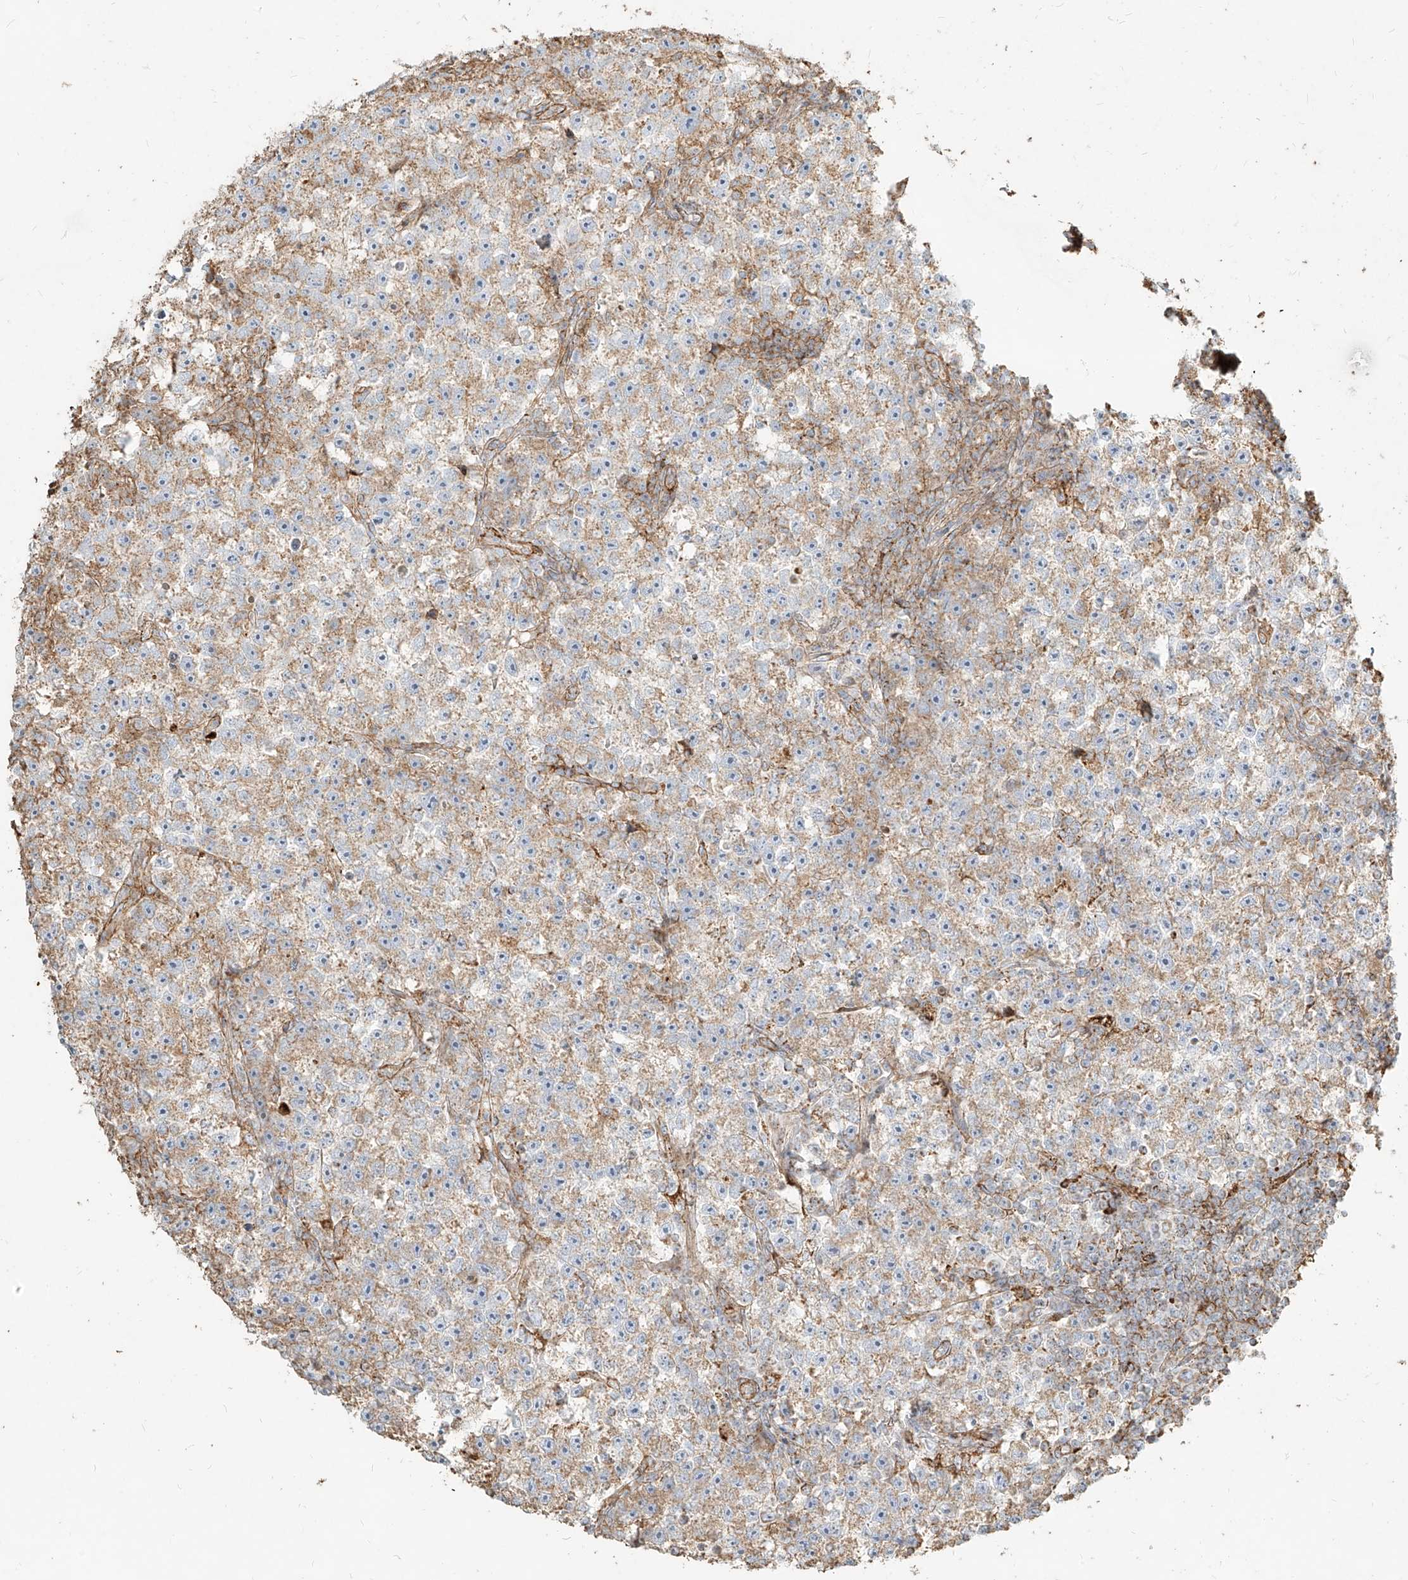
{"staining": {"intensity": "weak", "quantity": "25%-75%", "location": "cytoplasmic/membranous"}, "tissue": "testis cancer", "cell_type": "Tumor cells", "image_type": "cancer", "snomed": [{"axis": "morphology", "description": "Seminoma, NOS"}, {"axis": "topography", "description": "Testis"}], "caption": "Seminoma (testis) stained with DAB IHC demonstrates low levels of weak cytoplasmic/membranous positivity in about 25%-75% of tumor cells.", "gene": "MTX2", "patient": {"sex": "male", "age": 22}}